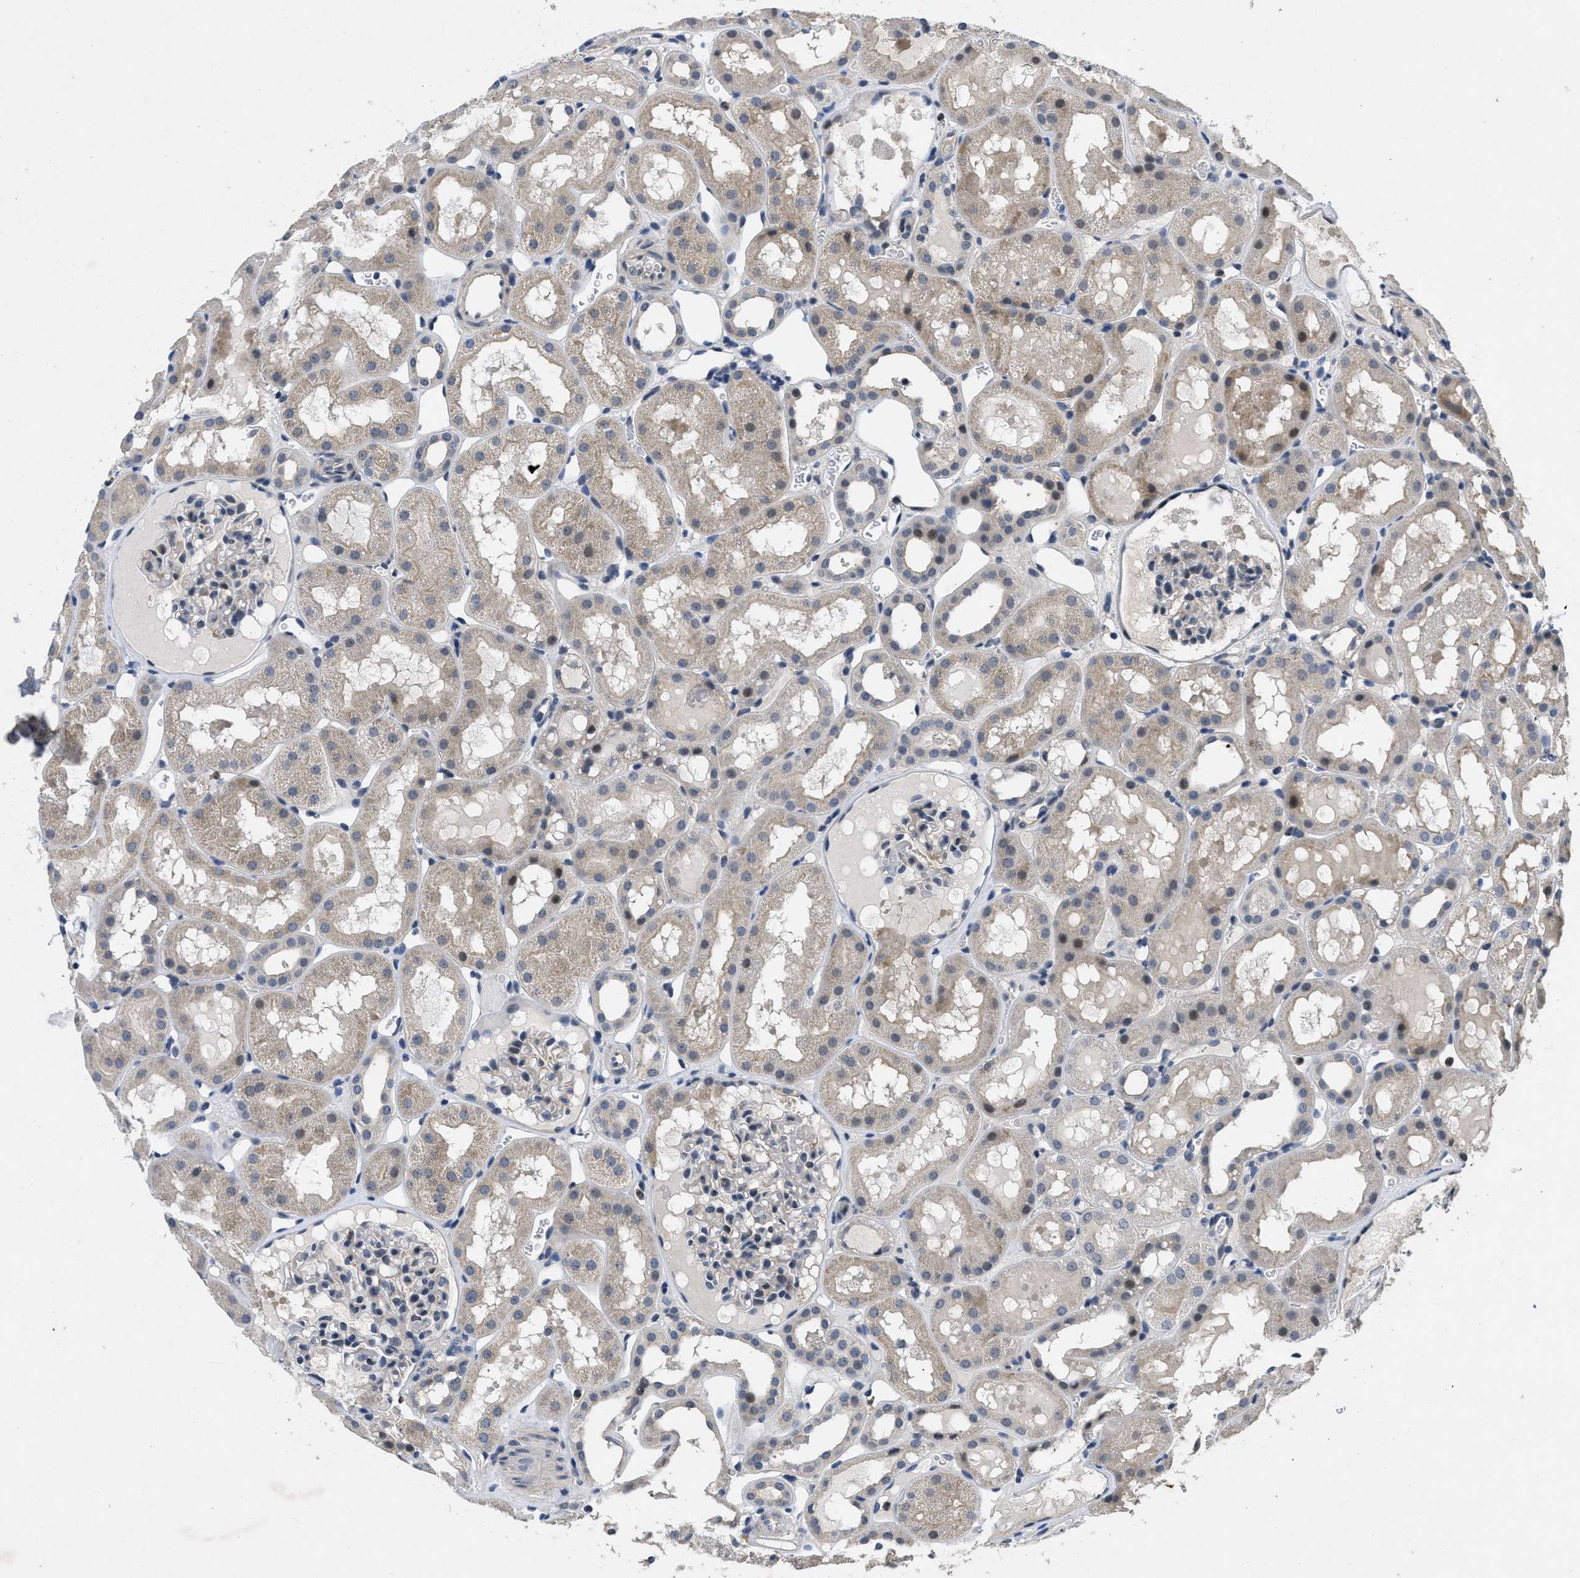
{"staining": {"intensity": "weak", "quantity": "<25%", "location": "nuclear"}, "tissue": "kidney", "cell_type": "Cells in glomeruli", "image_type": "normal", "snomed": [{"axis": "morphology", "description": "Normal tissue, NOS"}, {"axis": "topography", "description": "Kidney"}, {"axis": "topography", "description": "Urinary bladder"}], "caption": "This is an IHC micrograph of normal human kidney. There is no expression in cells in glomeruli.", "gene": "PAPOLG", "patient": {"sex": "male", "age": 16}}